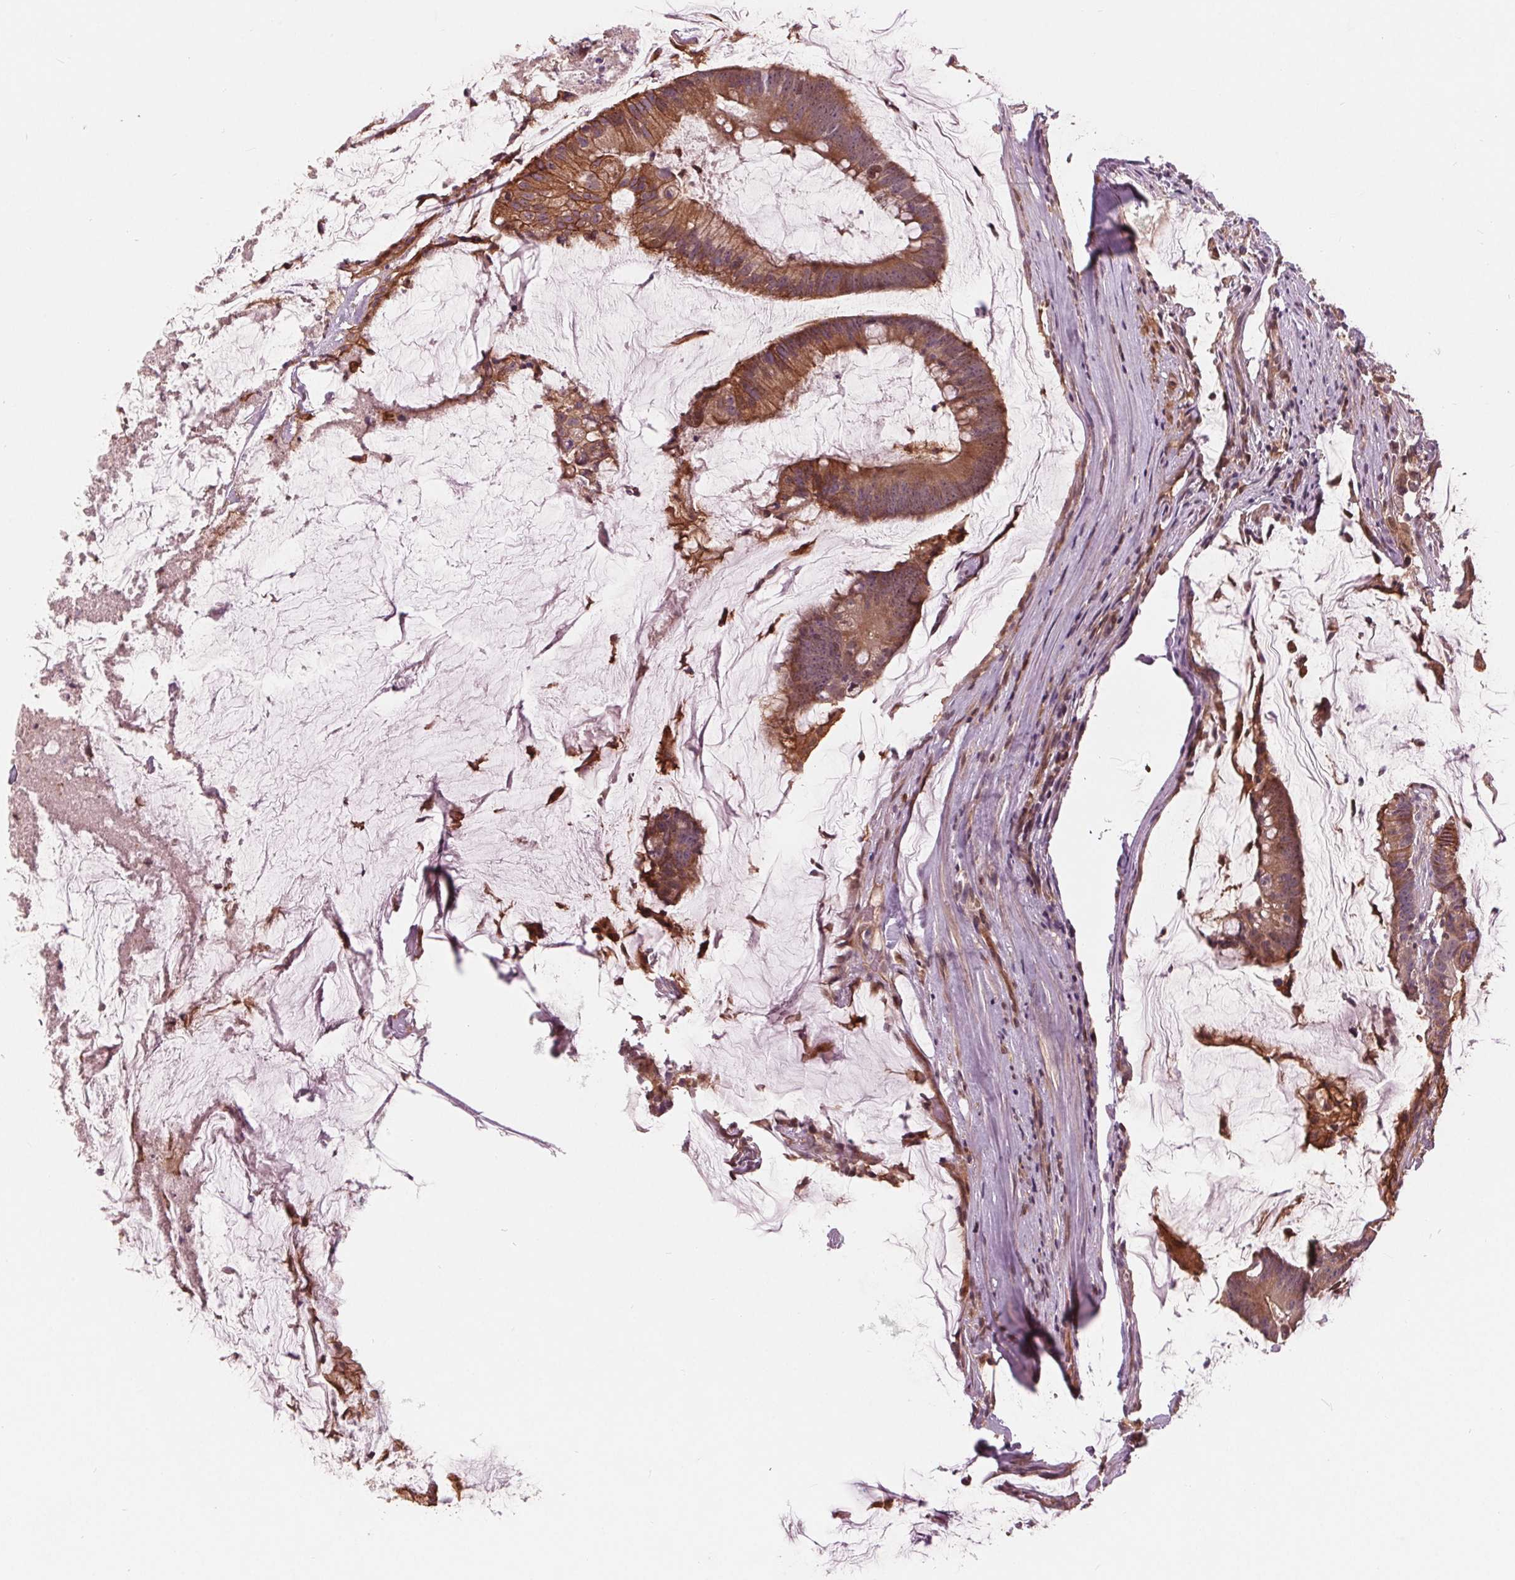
{"staining": {"intensity": "moderate", "quantity": ">75%", "location": "cytoplasmic/membranous"}, "tissue": "colorectal cancer", "cell_type": "Tumor cells", "image_type": "cancer", "snomed": [{"axis": "morphology", "description": "Adenocarcinoma, NOS"}, {"axis": "topography", "description": "Colon"}], "caption": "Moderate cytoplasmic/membranous protein staining is appreciated in about >75% of tumor cells in adenocarcinoma (colorectal).", "gene": "TXNIP", "patient": {"sex": "male", "age": 62}}